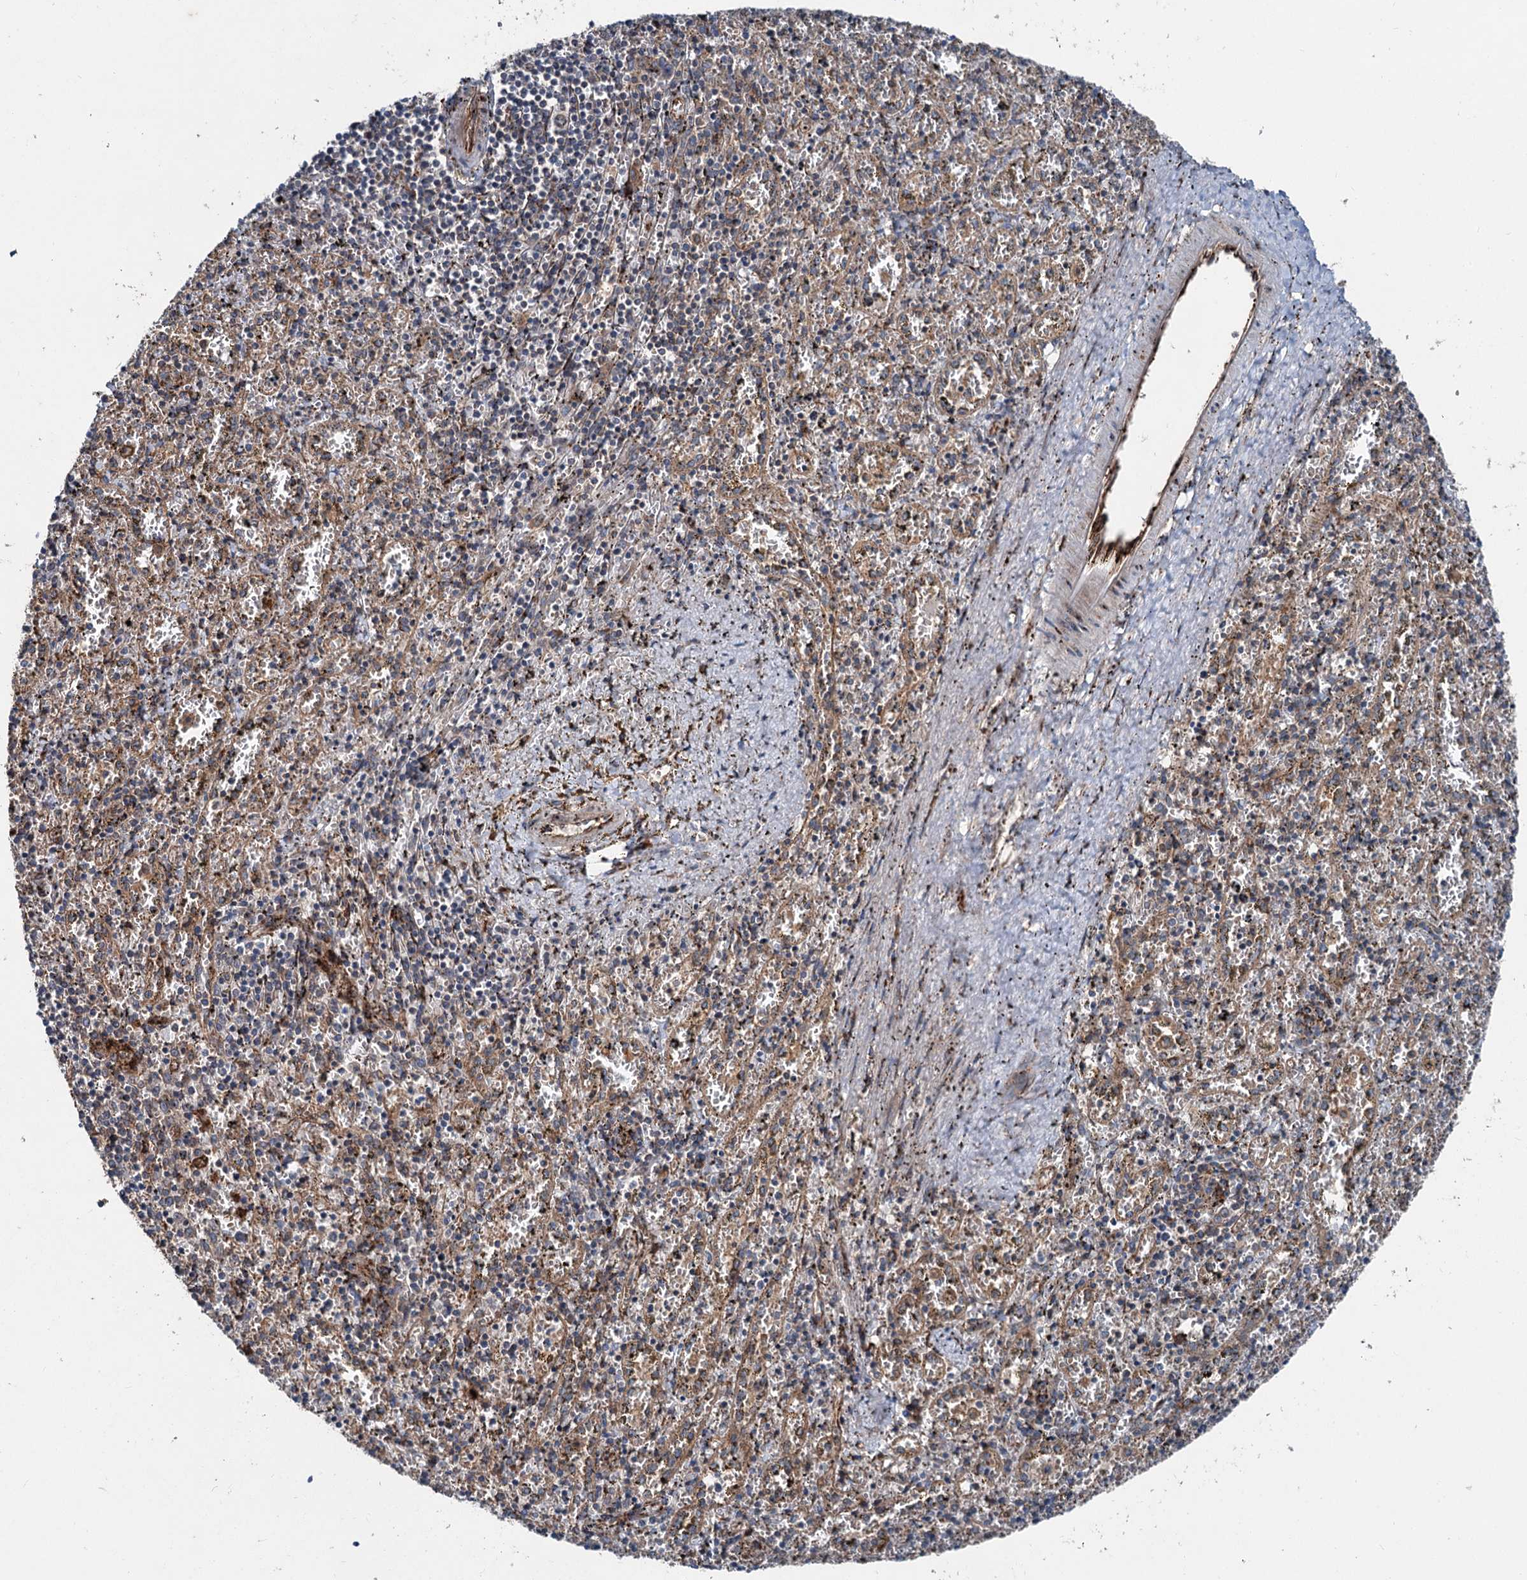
{"staining": {"intensity": "moderate", "quantity": "<25%", "location": "cytoplasmic/membranous"}, "tissue": "spleen", "cell_type": "Cells in red pulp", "image_type": "normal", "snomed": [{"axis": "morphology", "description": "Normal tissue, NOS"}, {"axis": "topography", "description": "Spleen"}], "caption": "Immunohistochemistry (IHC) of normal human spleen demonstrates low levels of moderate cytoplasmic/membranous positivity in approximately <25% of cells in red pulp. Nuclei are stained in blue.", "gene": "DDIAS", "patient": {"sex": "male", "age": 11}}